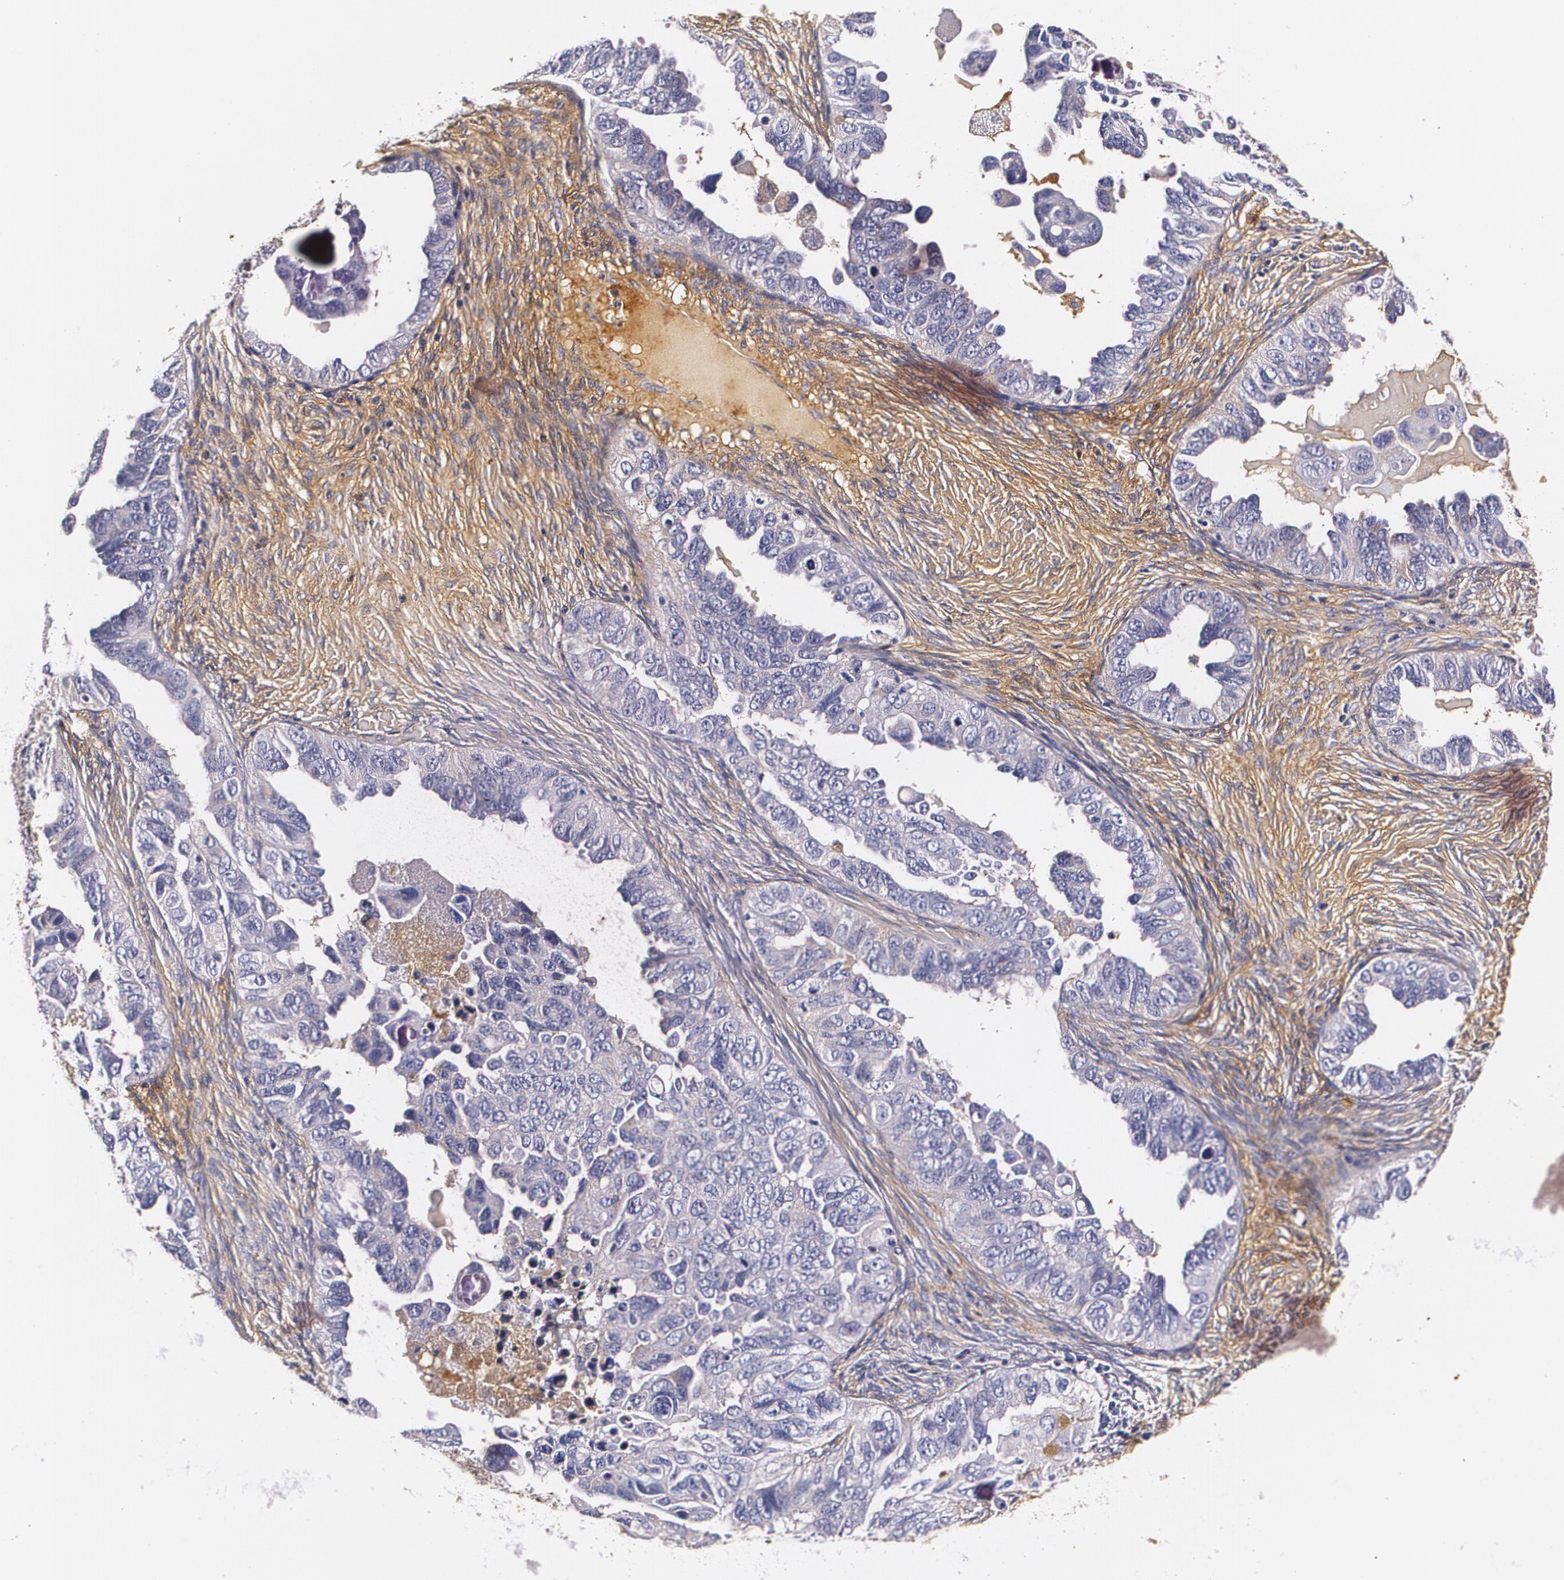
{"staining": {"intensity": "negative", "quantity": "none", "location": "none"}, "tissue": "ovarian cancer", "cell_type": "Tumor cells", "image_type": "cancer", "snomed": [{"axis": "morphology", "description": "Cystadenocarcinoma, serous, NOS"}, {"axis": "topography", "description": "Ovary"}], "caption": "IHC micrograph of neoplastic tissue: ovarian cancer stained with DAB exhibits no significant protein staining in tumor cells.", "gene": "TTR", "patient": {"sex": "female", "age": 82}}